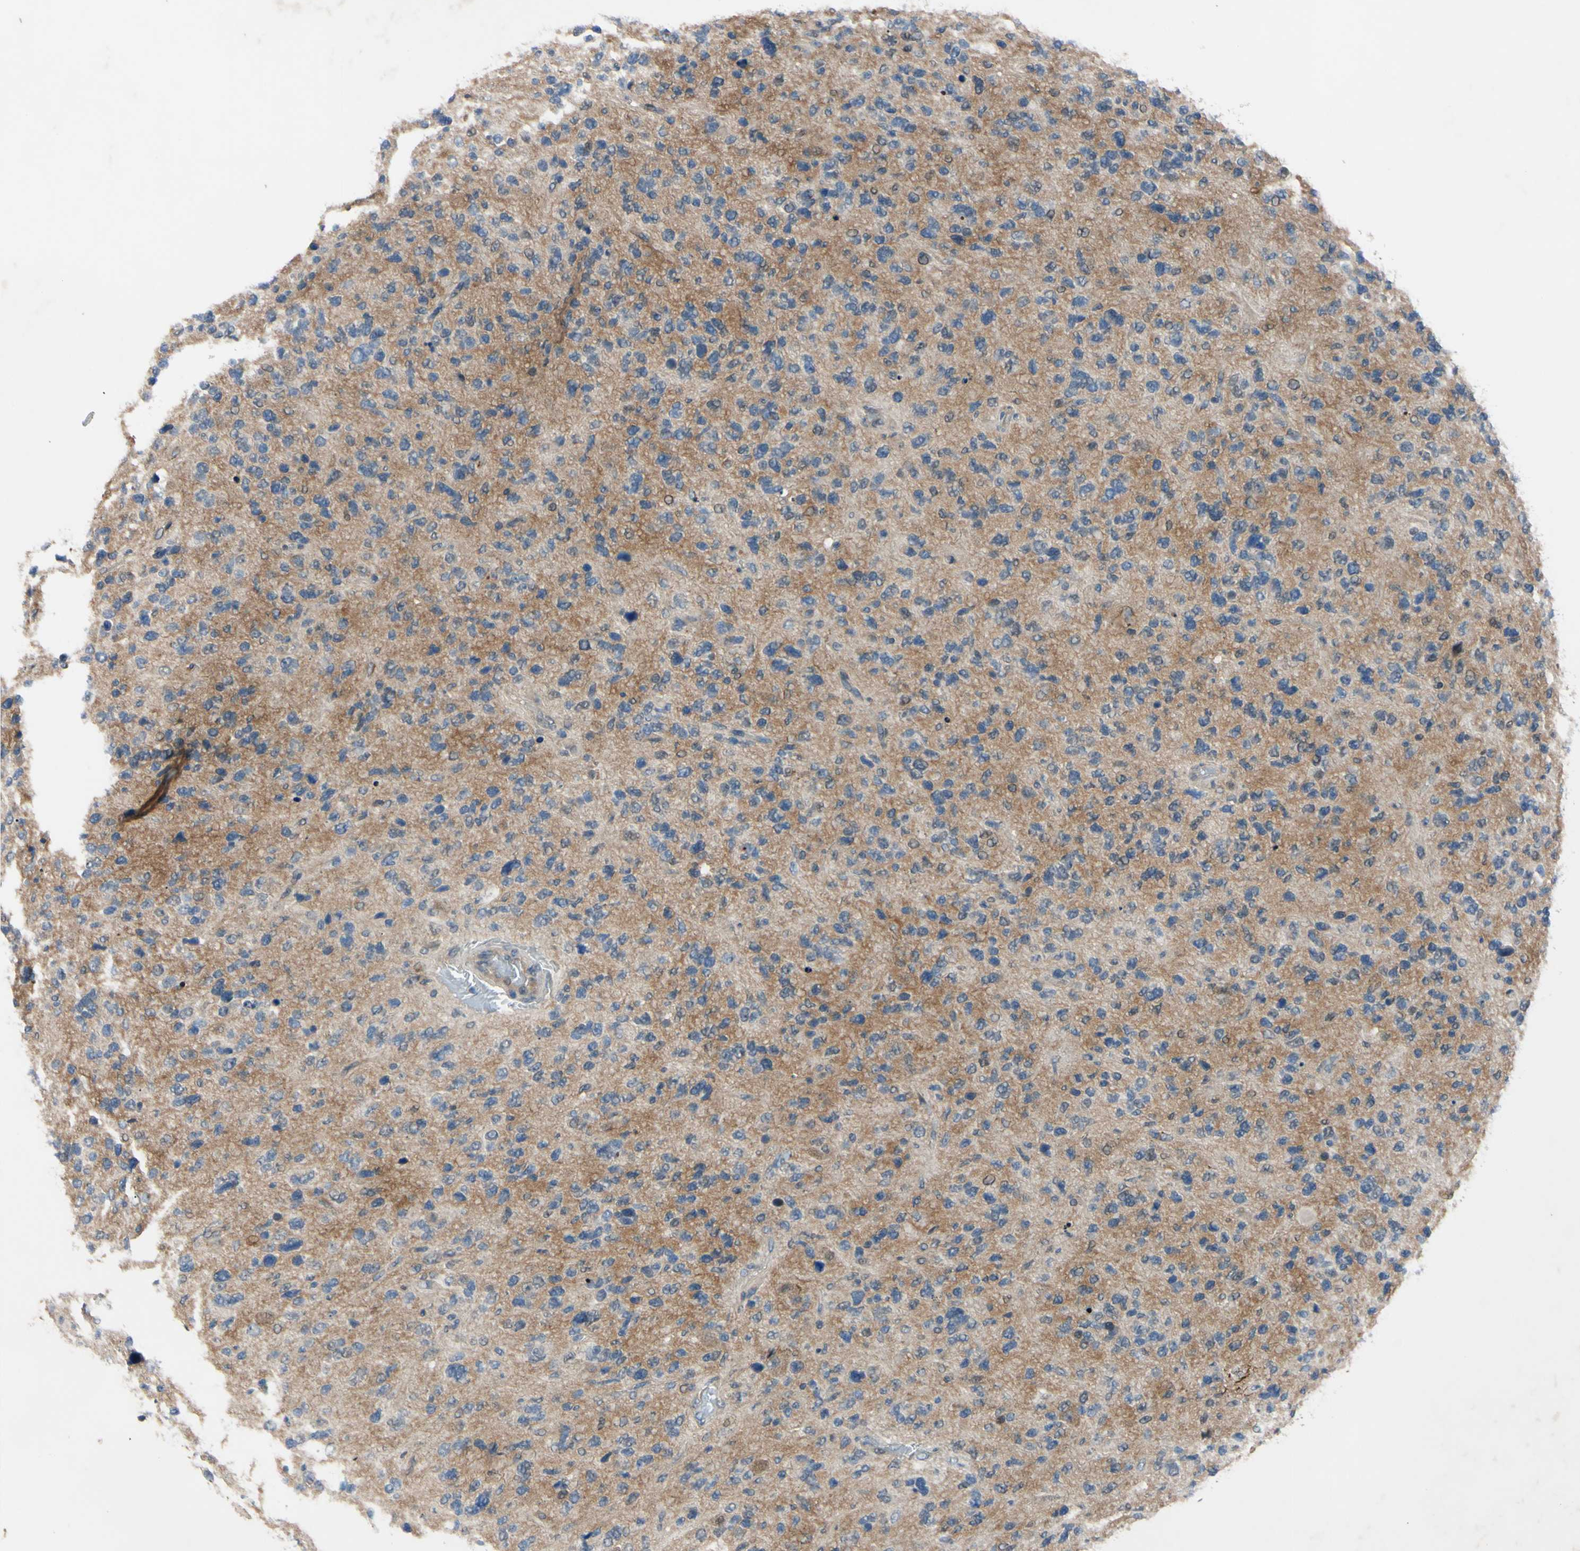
{"staining": {"intensity": "moderate", "quantity": "<25%", "location": "cytoplasmic/membranous"}, "tissue": "glioma", "cell_type": "Tumor cells", "image_type": "cancer", "snomed": [{"axis": "morphology", "description": "Glioma, malignant, High grade"}, {"axis": "topography", "description": "Brain"}], "caption": "This image demonstrates glioma stained with immunohistochemistry (IHC) to label a protein in brown. The cytoplasmic/membranous of tumor cells show moderate positivity for the protein. Nuclei are counter-stained blue.", "gene": "HILPDA", "patient": {"sex": "female", "age": 58}}